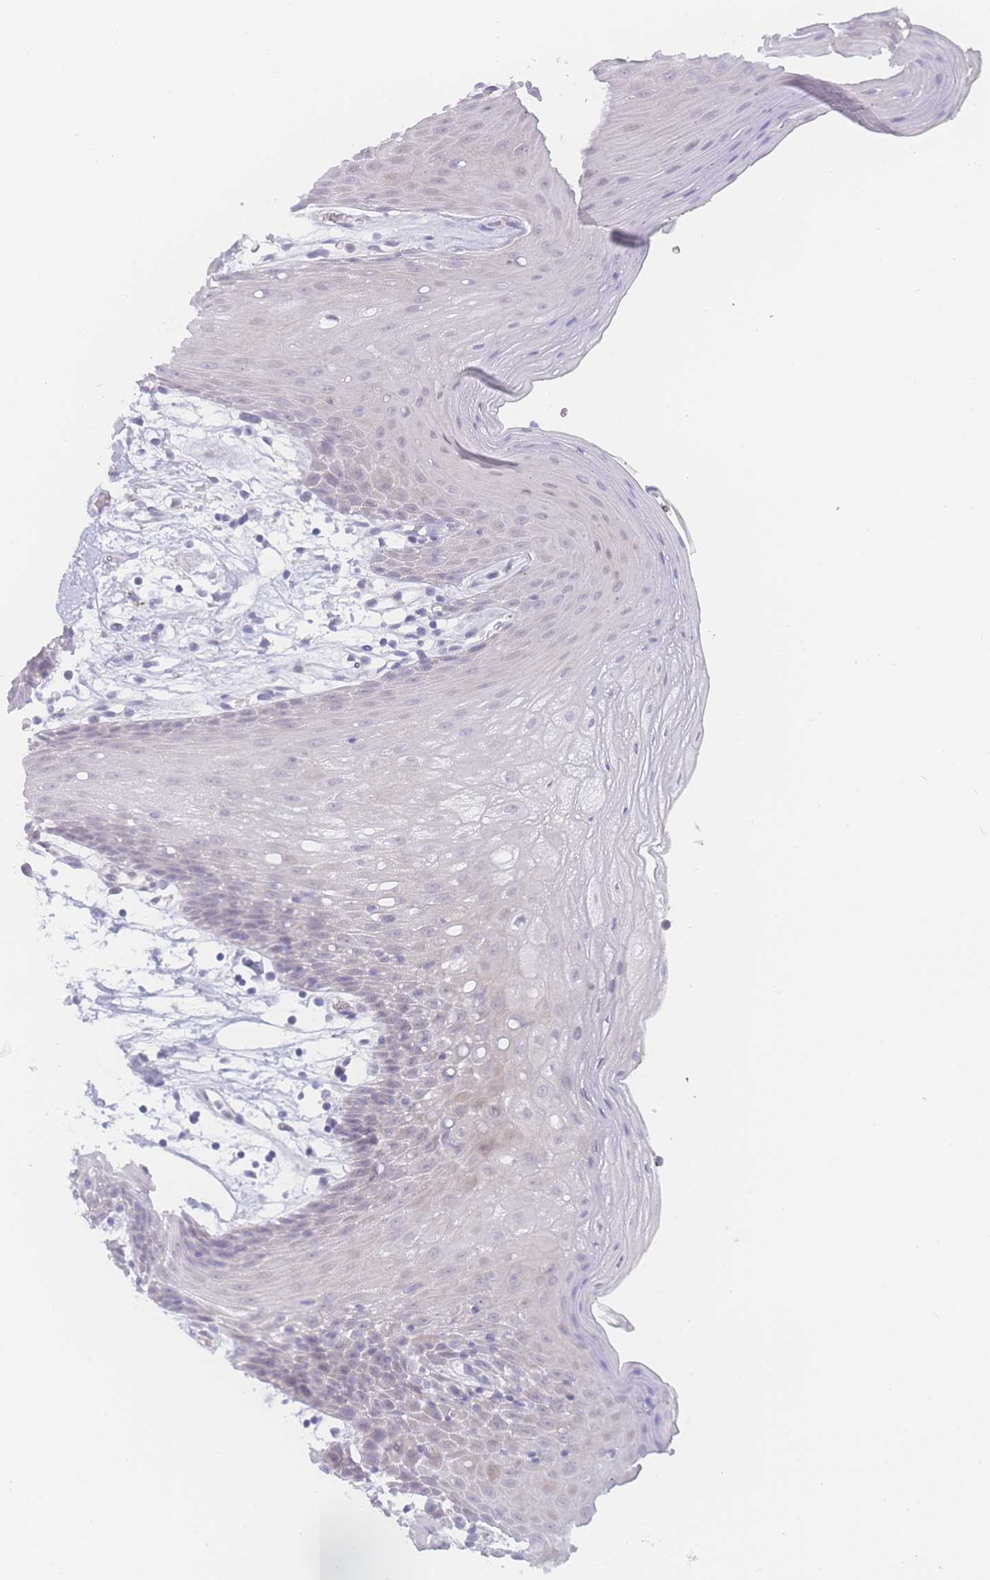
{"staining": {"intensity": "moderate", "quantity": "<25%", "location": "nuclear"}, "tissue": "oral mucosa", "cell_type": "Squamous epithelial cells", "image_type": "normal", "snomed": [{"axis": "morphology", "description": "Normal tissue, NOS"}, {"axis": "topography", "description": "Oral tissue"}, {"axis": "topography", "description": "Tounge, NOS"}], "caption": "DAB (3,3'-diaminobenzidine) immunohistochemical staining of unremarkable human oral mucosa reveals moderate nuclear protein expression in about <25% of squamous epithelial cells. Immunohistochemistry stains the protein in brown and the nuclei are stained blue.", "gene": "PRSS22", "patient": {"sex": "female", "age": 59}}